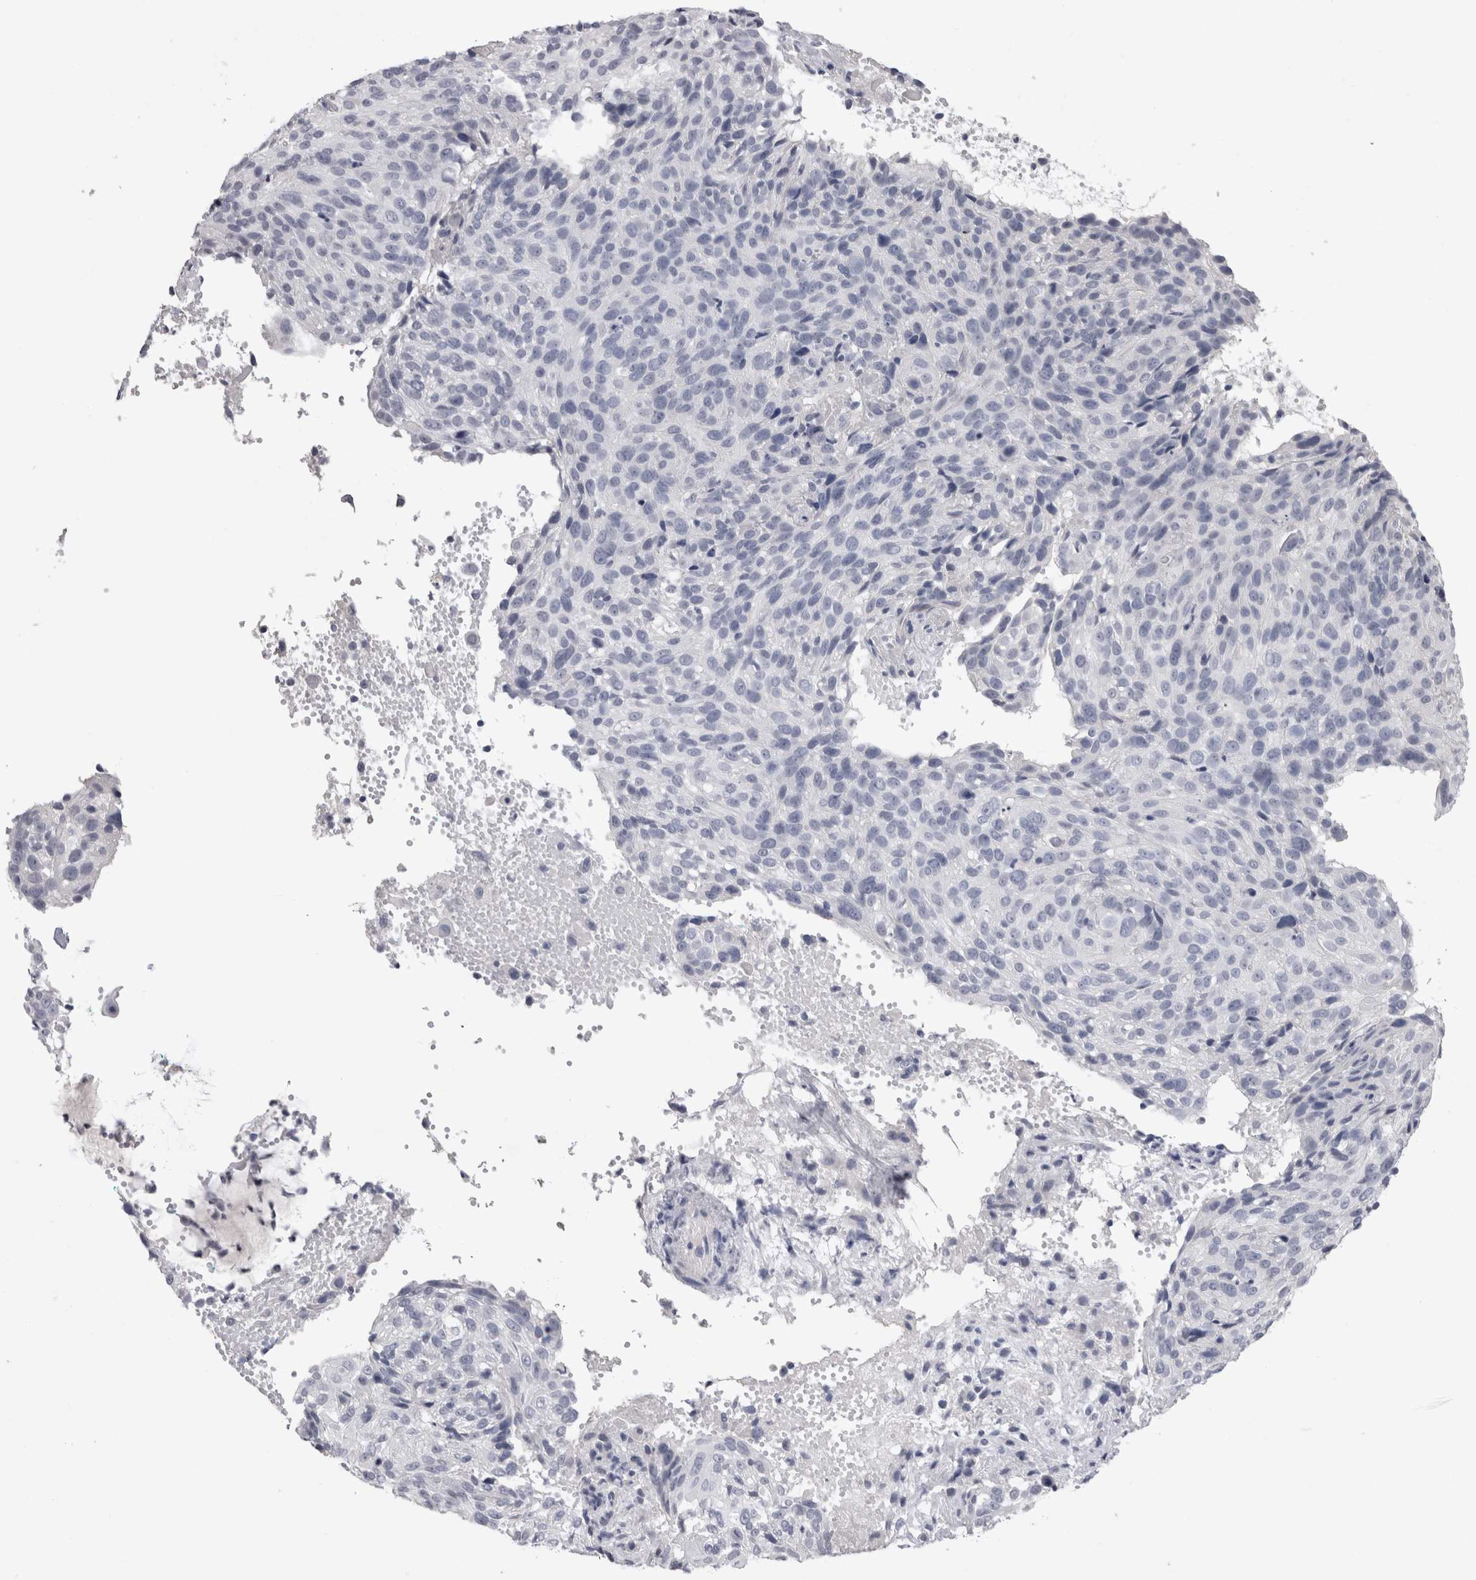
{"staining": {"intensity": "negative", "quantity": "none", "location": "none"}, "tissue": "cervical cancer", "cell_type": "Tumor cells", "image_type": "cancer", "snomed": [{"axis": "morphology", "description": "Squamous cell carcinoma, NOS"}, {"axis": "topography", "description": "Cervix"}], "caption": "There is no significant staining in tumor cells of cervical squamous cell carcinoma.", "gene": "ADAM2", "patient": {"sex": "female", "age": 74}}